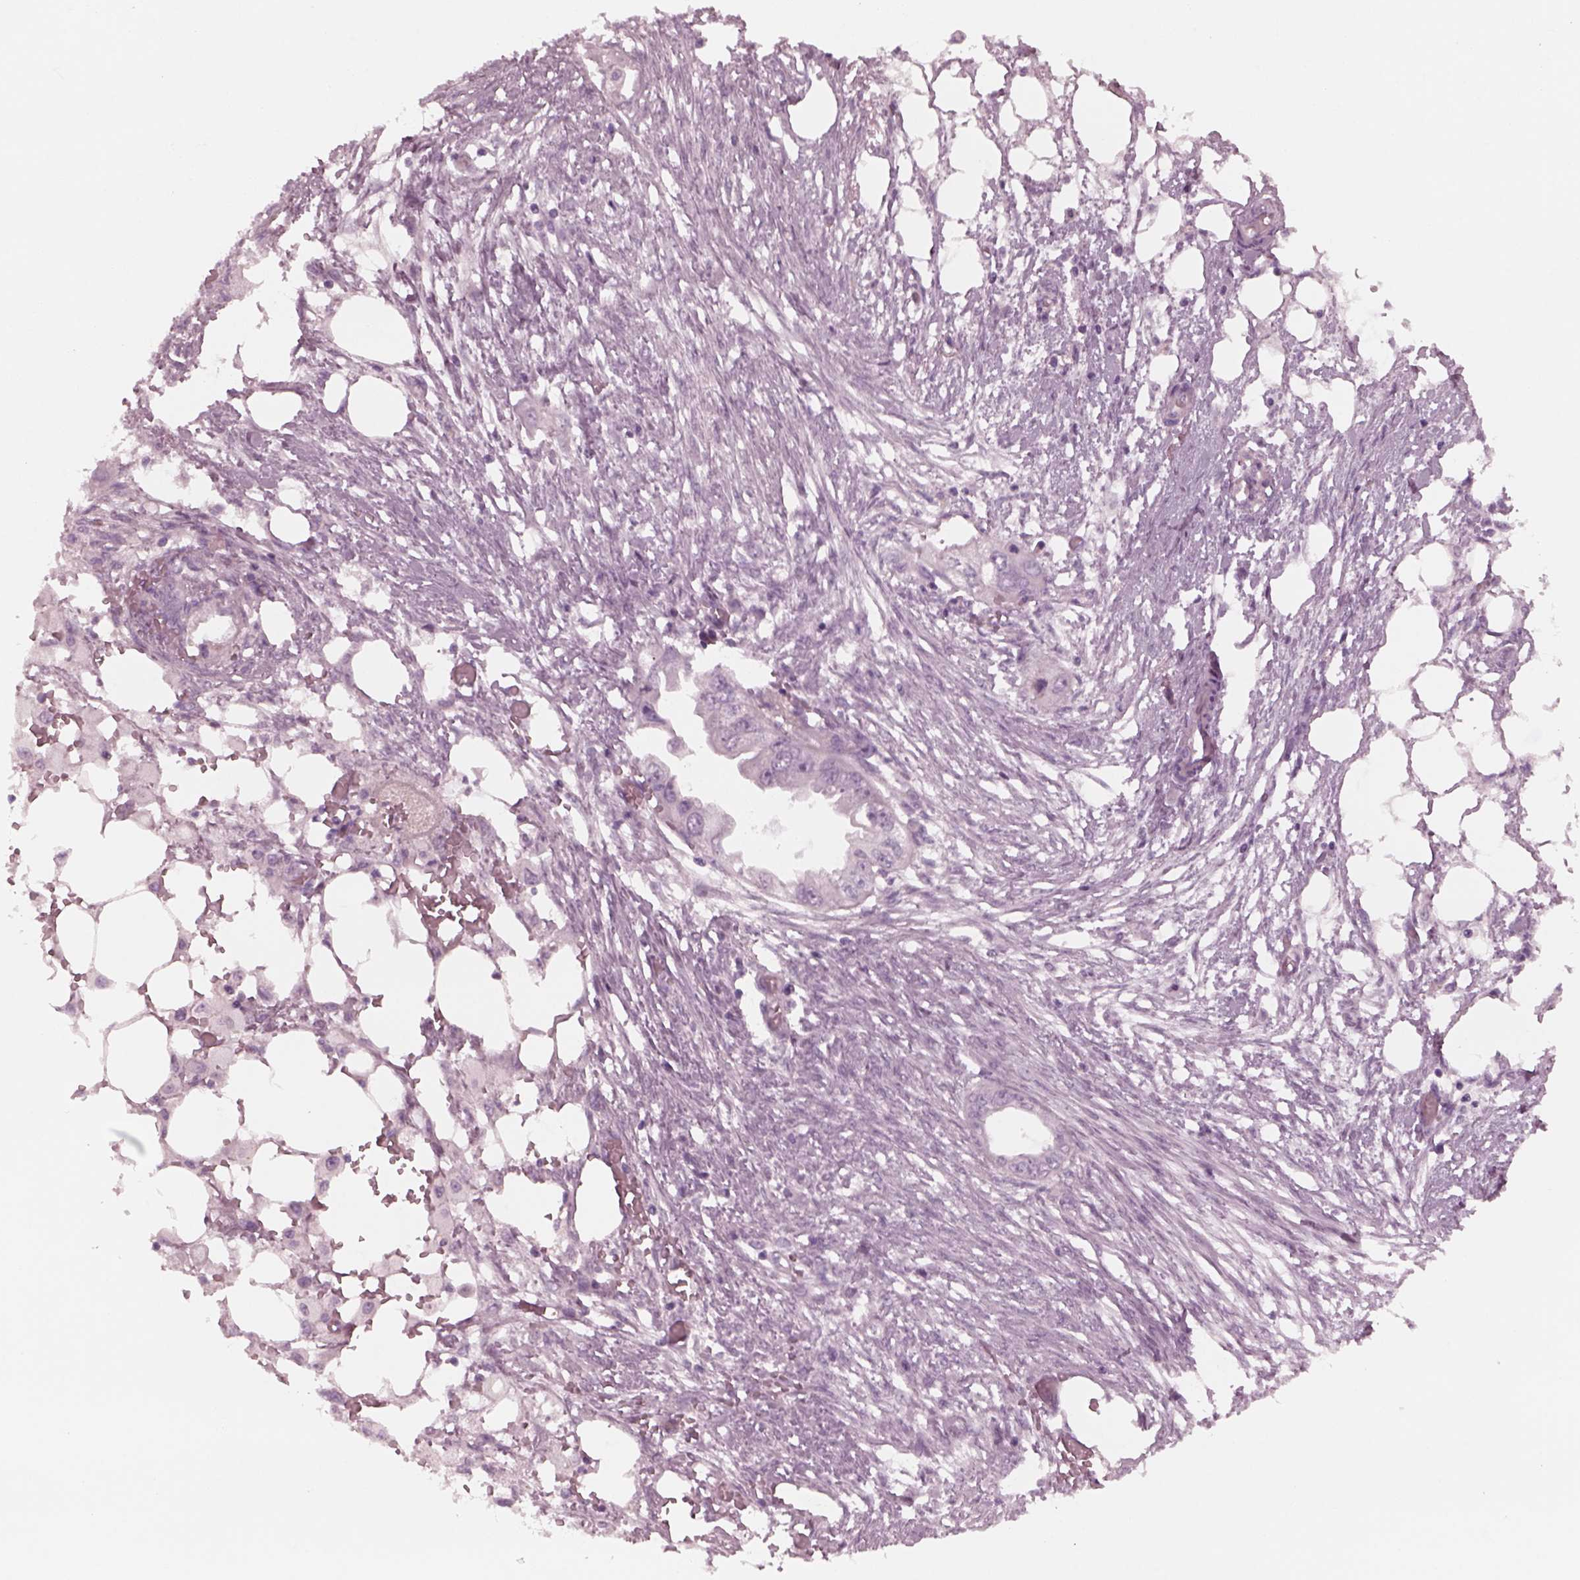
{"staining": {"intensity": "negative", "quantity": "none", "location": "none"}, "tissue": "endometrial cancer", "cell_type": "Tumor cells", "image_type": "cancer", "snomed": [{"axis": "morphology", "description": "Adenocarcinoma, NOS"}, {"axis": "morphology", "description": "Adenocarcinoma, metastatic, NOS"}, {"axis": "topography", "description": "Adipose tissue"}, {"axis": "topography", "description": "Endometrium"}], "caption": "IHC of human adenocarcinoma (endometrial) exhibits no expression in tumor cells.", "gene": "YY2", "patient": {"sex": "female", "age": 67}}